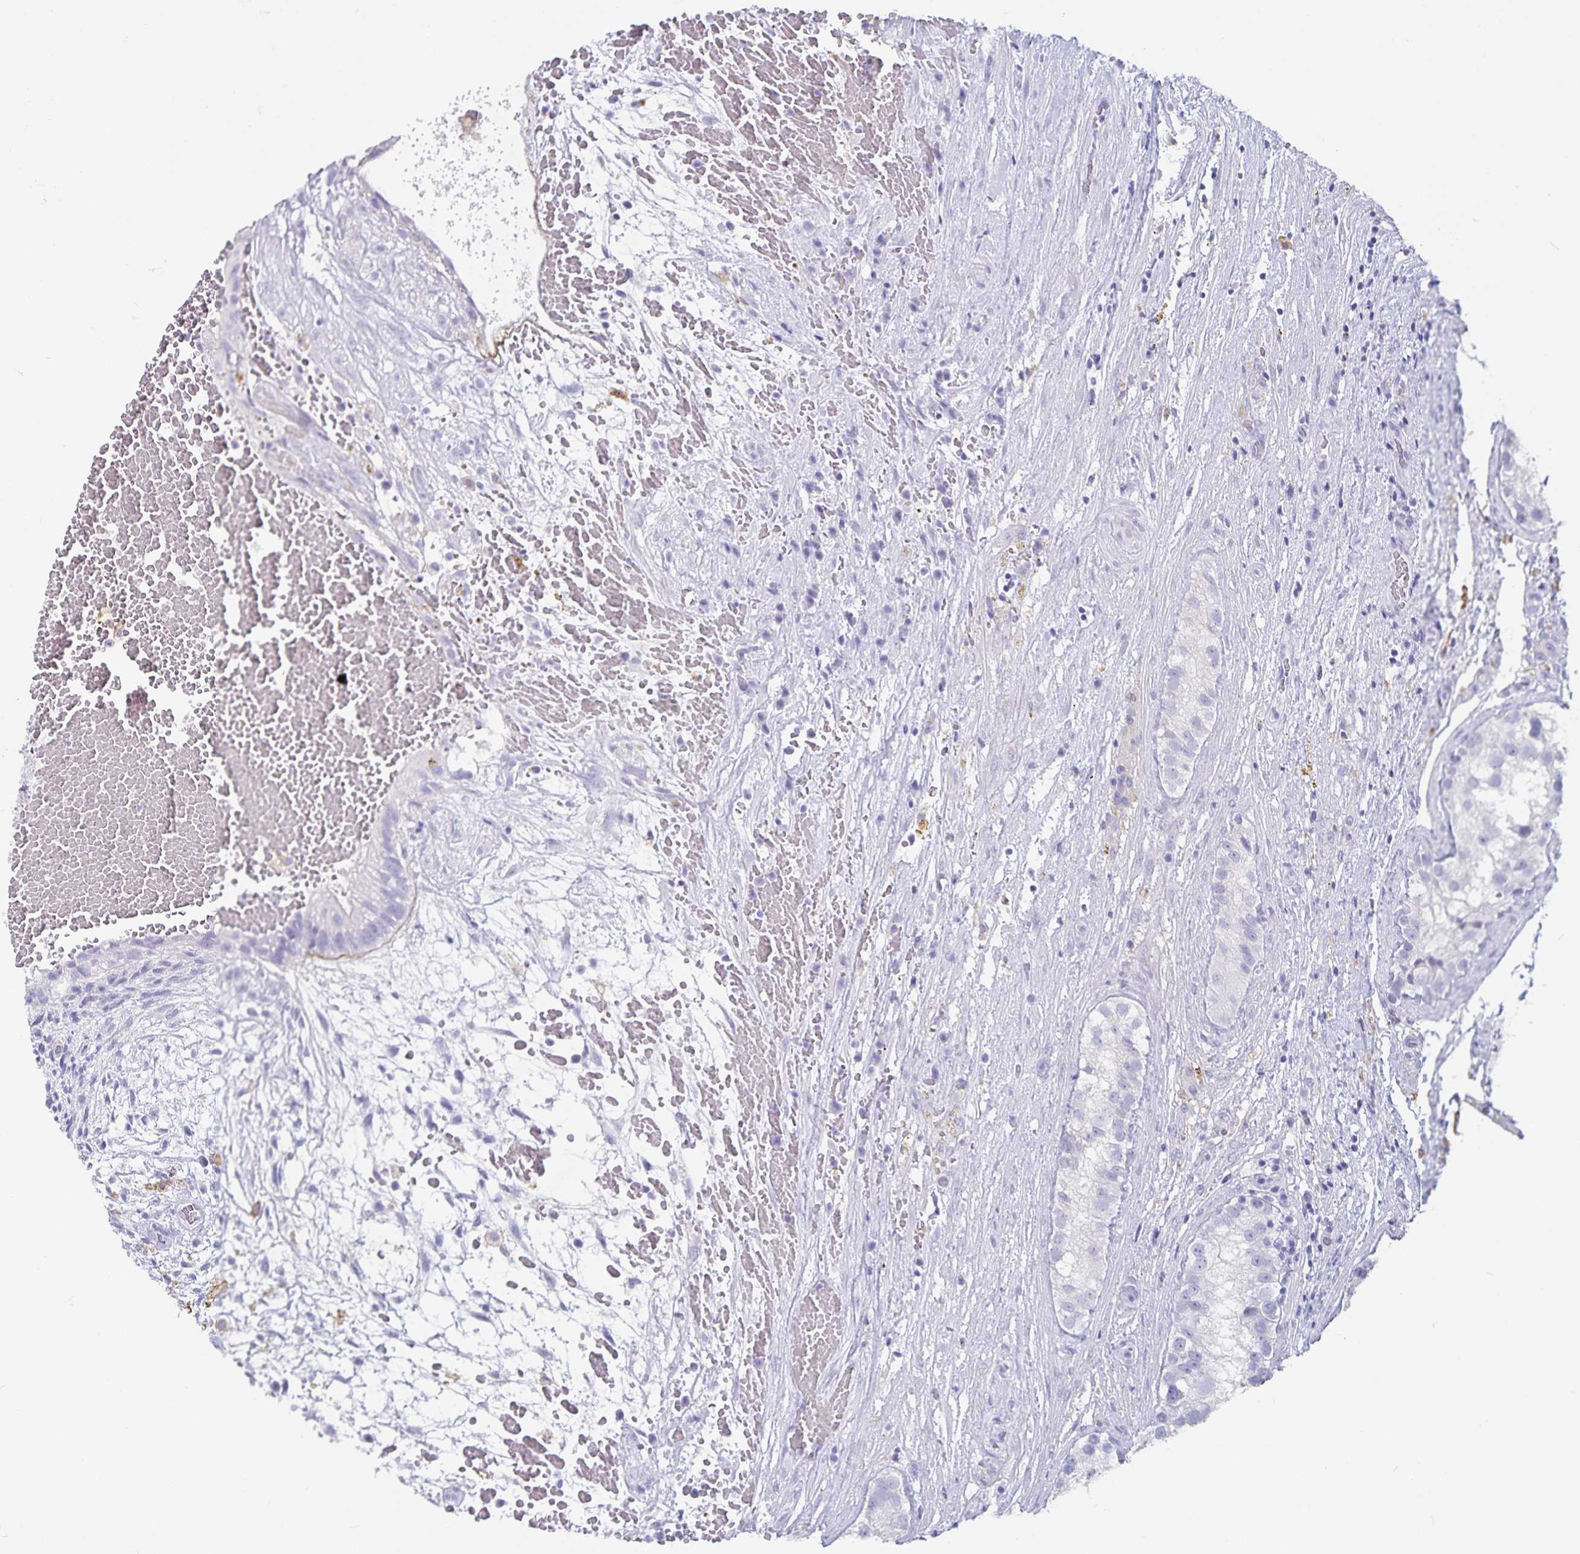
{"staining": {"intensity": "negative", "quantity": "none", "location": "none"}, "tissue": "testis cancer", "cell_type": "Tumor cells", "image_type": "cancer", "snomed": [{"axis": "morphology", "description": "Normal tissue, NOS"}, {"axis": "morphology", "description": "Carcinoma, Embryonal, NOS"}, {"axis": "topography", "description": "Testis"}], "caption": "Tumor cells are negative for brown protein staining in embryonal carcinoma (testis).", "gene": "PLAC1", "patient": {"sex": "male", "age": 32}}